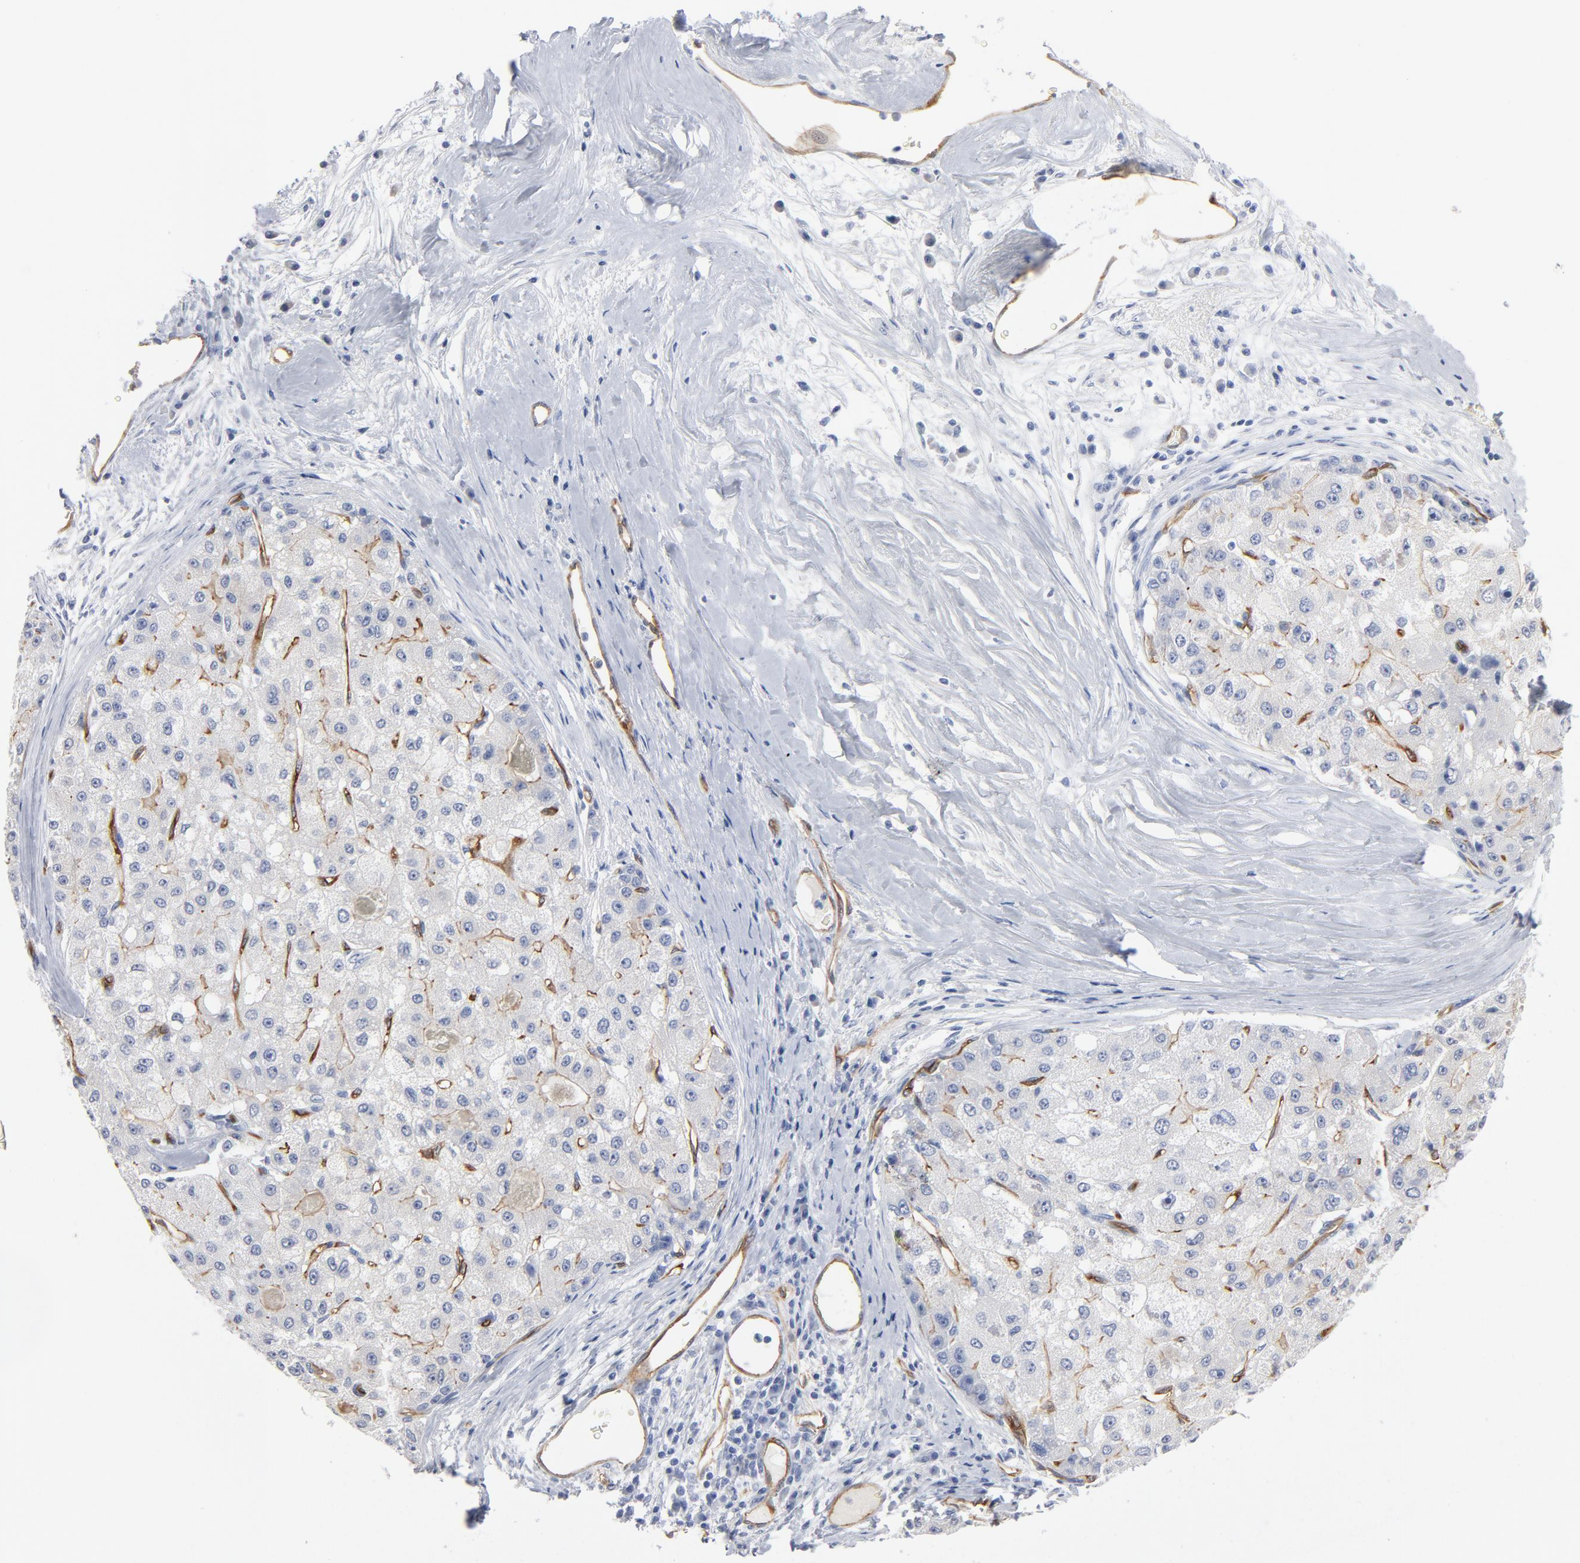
{"staining": {"intensity": "negative", "quantity": "none", "location": "none"}, "tissue": "liver cancer", "cell_type": "Tumor cells", "image_type": "cancer", "snomed": [{"axis": "morphology", "description": "Carcinoma, Hepatocellular, NOS"}, {"axis": "topography", "description": "Liver"}], "caption": "This is a image of IHC staining of liver cancer, which shows no staining in tumor cells. (IHC, brightfield microscopy, high magnification).", "gene": "SHANK3", "patient": {"sex": "male", "age": 80}}